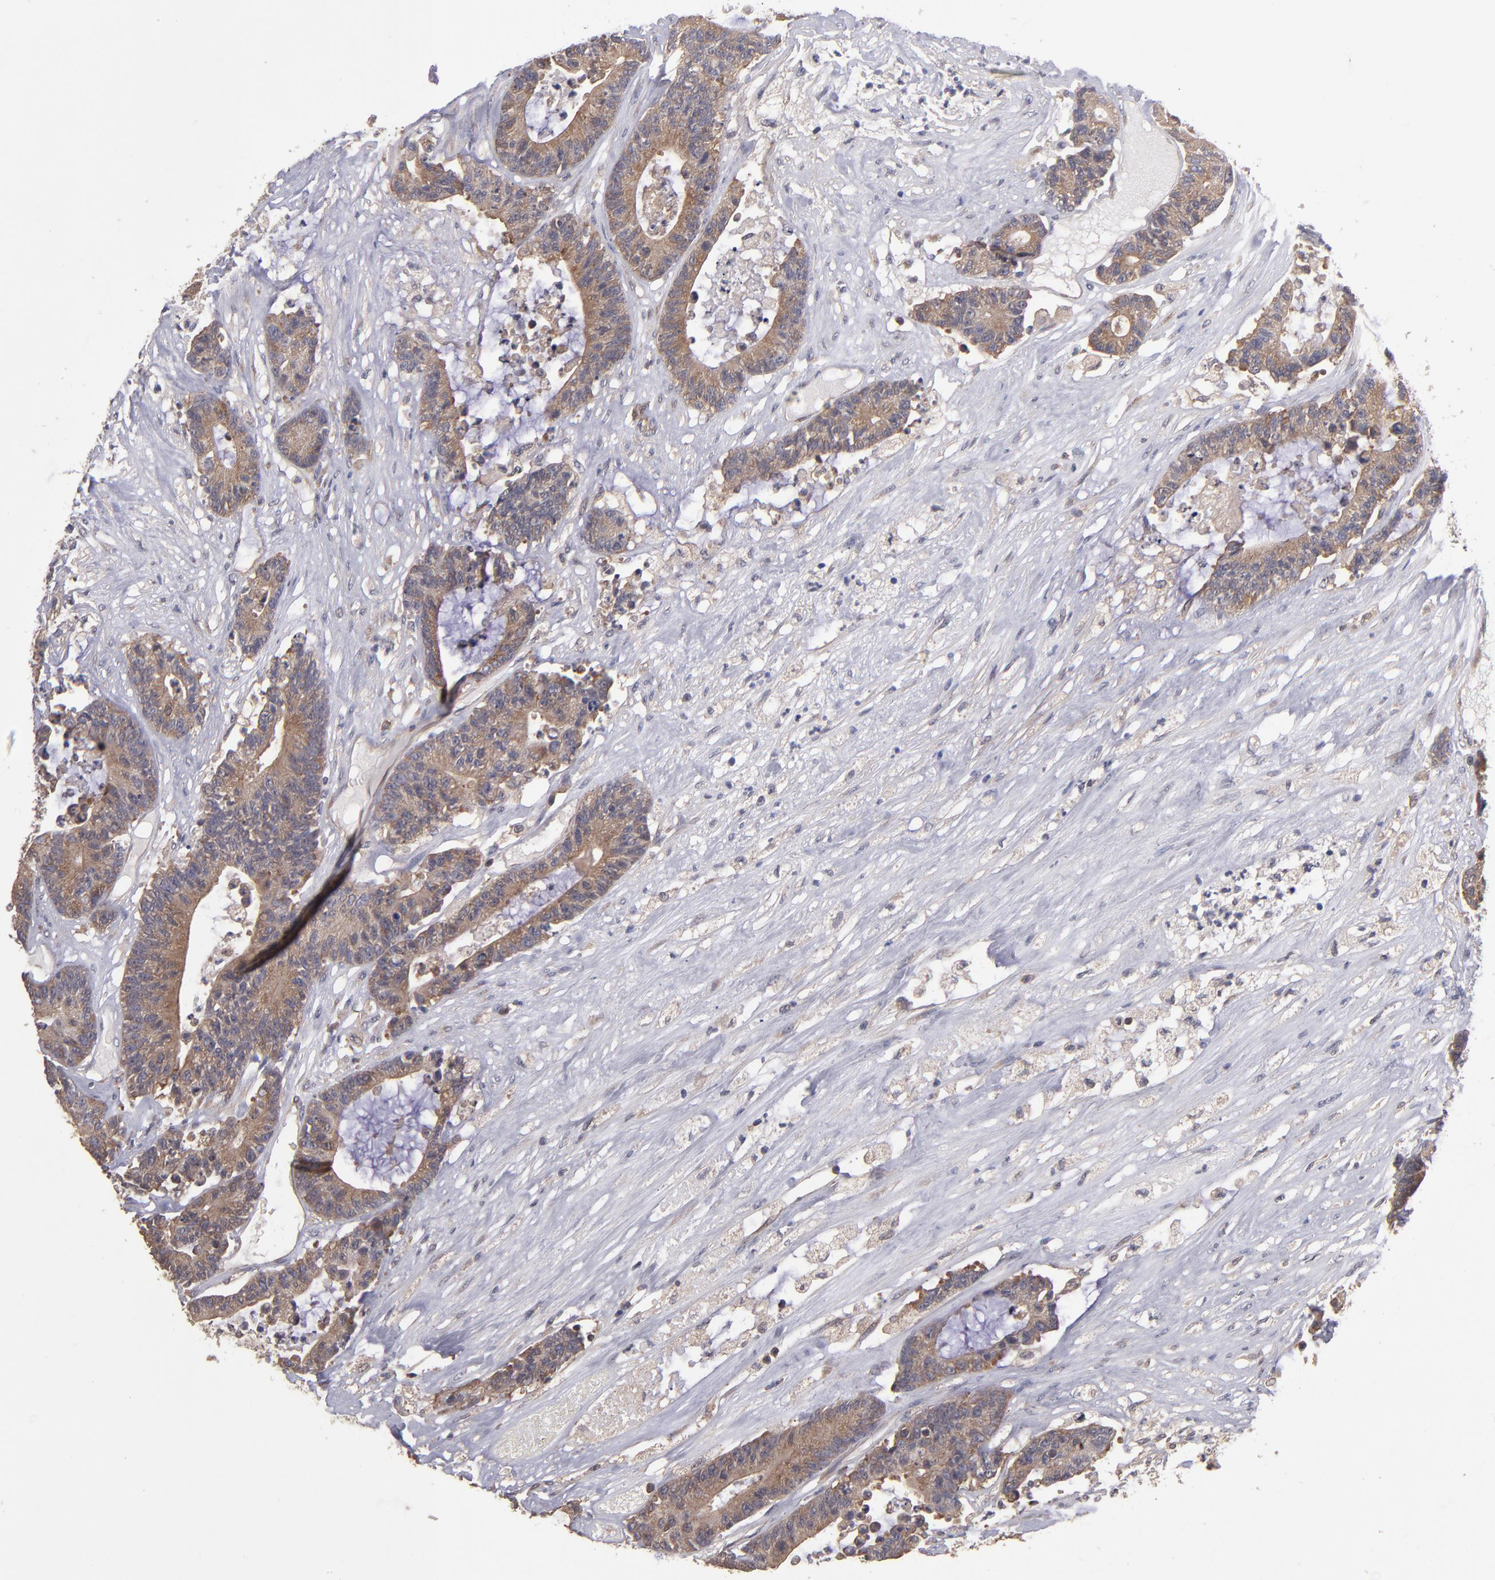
{"staining": {"intensity": "moderate", "quantity": ">75%", "location": "cytoplasmic/membranous"}, "tissue": "colorectal cancer", "cell_type": "Tumor cells", "image_type": "cancer", "snomed": [{"axis": "morphology", "description": "Adenocarcinoma, NOS"}, {"axis": "topography", "description": "Colon"}], "caption": "Protein expression analysis of human colorectal adenocarcinoma reveals moderate cytoplasmic/membranous expression in approximately >75% of tumor cells. Nuclei are stained in blue.", "gene": "NF2", "patient": {"sex": "female", "age": 84}}